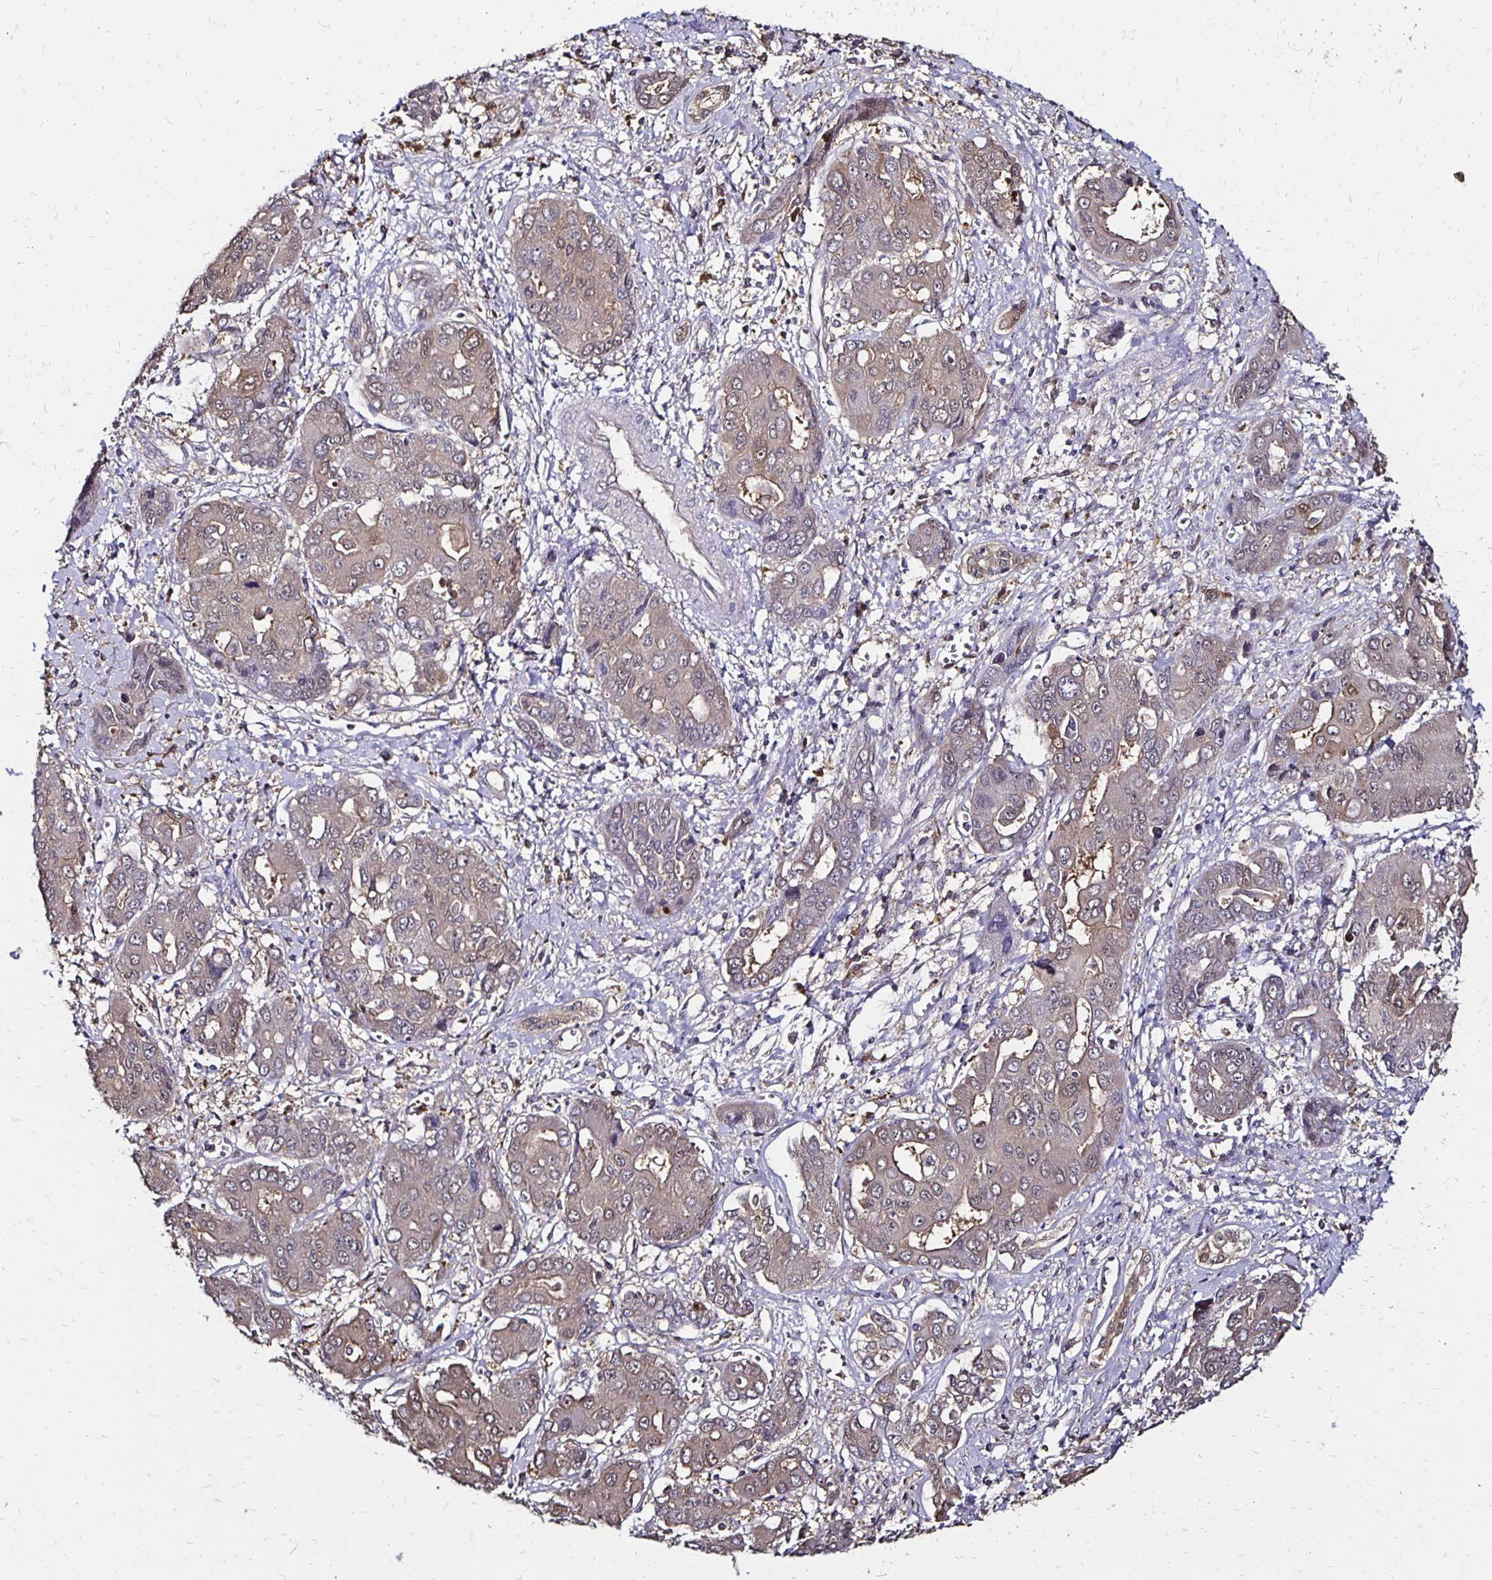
{"staining": {"intensity": "weak", "quantity": "<25%", "location": "cytoplasmic/membranous"}, "tissue": "liver cancer", "cell_type": "Tumor cells", "image_type": "cancer", "snomed": [{"axis": "morphology", "description": "Cholangiocarcinoma"}, {"axis": "topography", "description": "Liver"}], "caption": "A histopathology image of liver cholangiocarcinoma stained for a protein shows no brown staining in tumor cells. (DAB (3,3'-diaminobenzidine) immunohistochemistry (IHC), high magnification).", "gene": "TXN", "patient": {"sex": "male", "age": 67}}